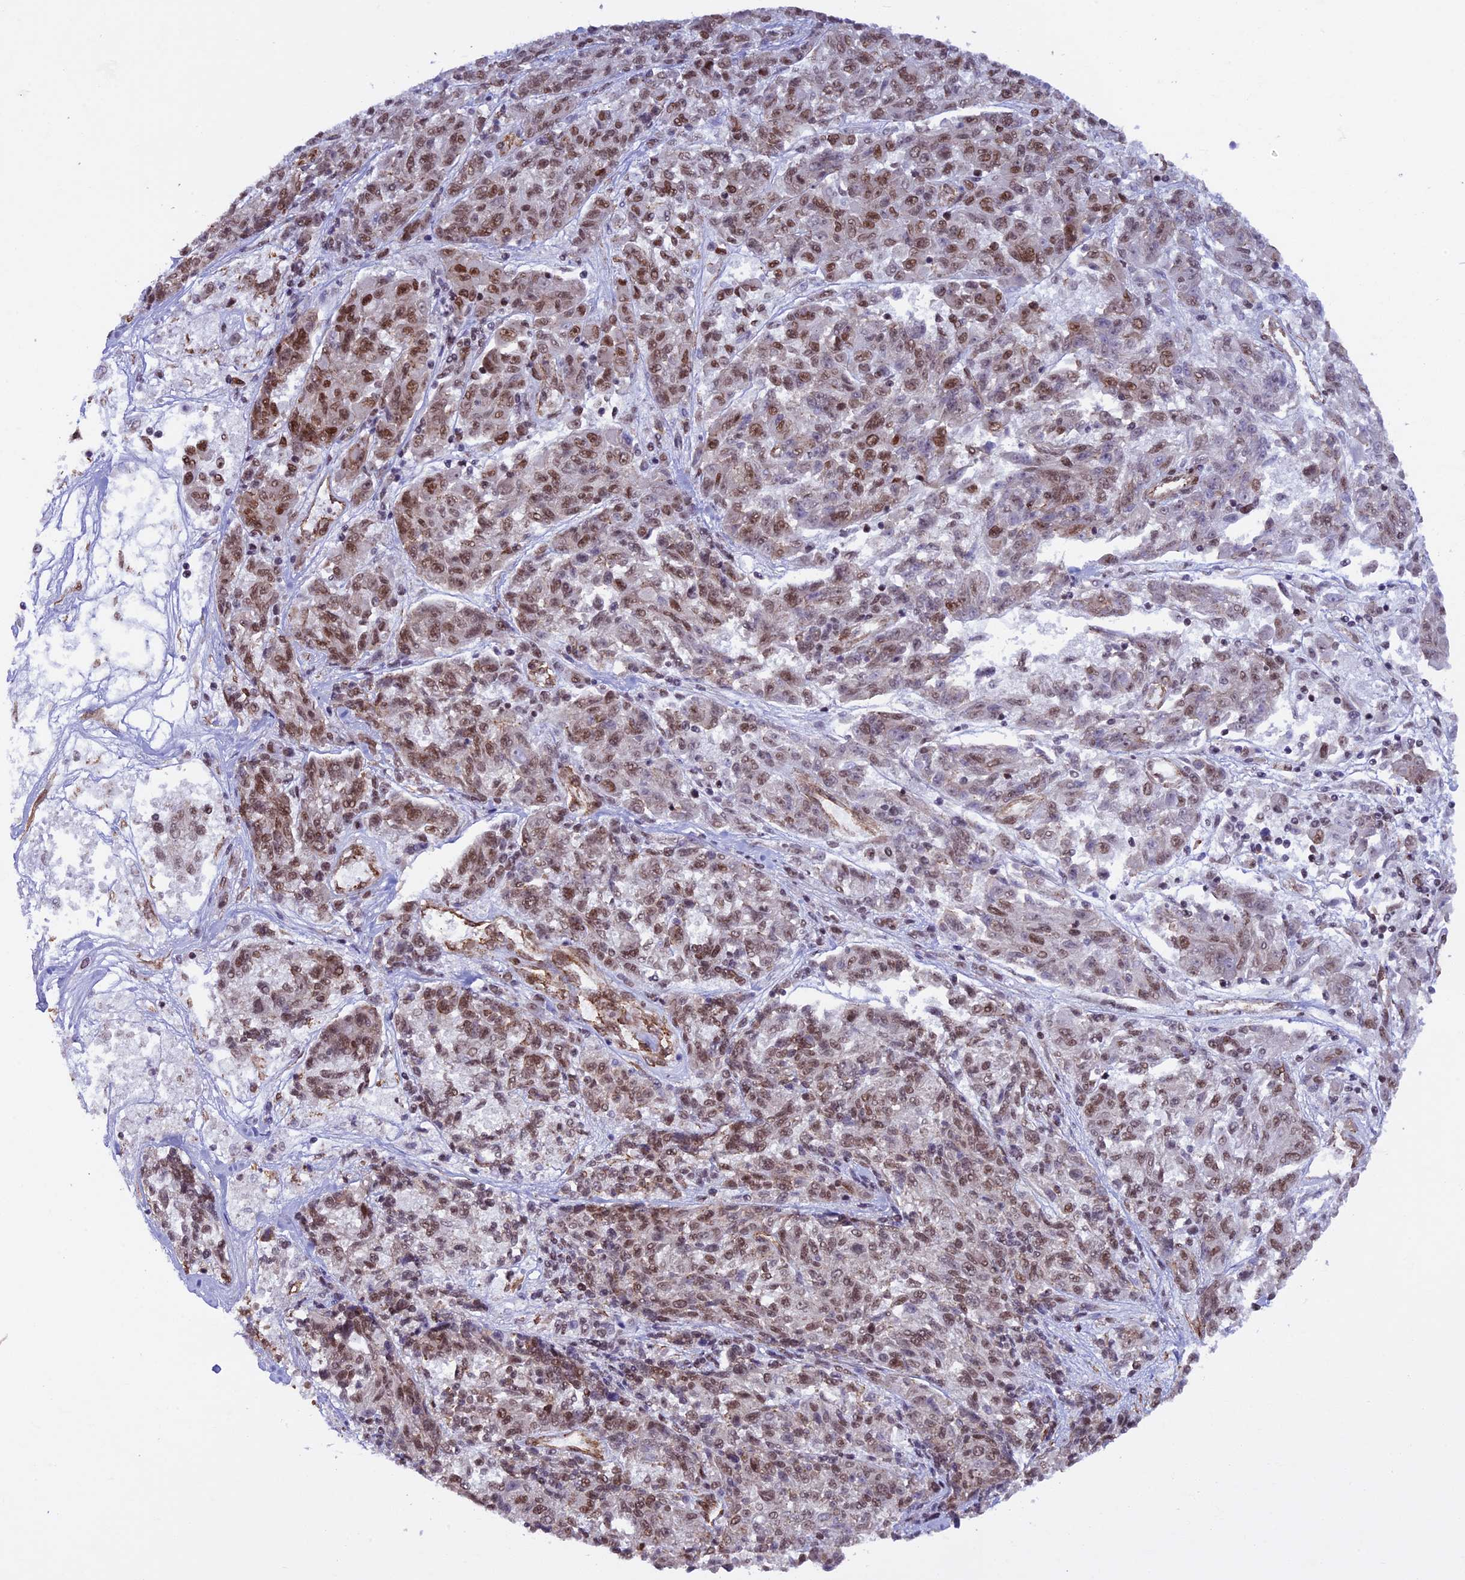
{"staining": {"intensity": "moderate", "quantity": ">75%", "location": "nuclear"}, "tissue": "melanoma", "cell_type": "Tumor cells", "image_type": "cancer", "snomed": [{"axis": "morphology", "description": "Malignant melanoma, NOS"}, {"axis": "topography", "description": "Skin"}], "caption": "Approximately >75% of tumor cells in human malignant melanoma show moderate nuclear protein expression as visualized by brown immunohistochemical staining.", "gene": "MPHOSPH8", "patient": {"sex": "male", "age": 53}}